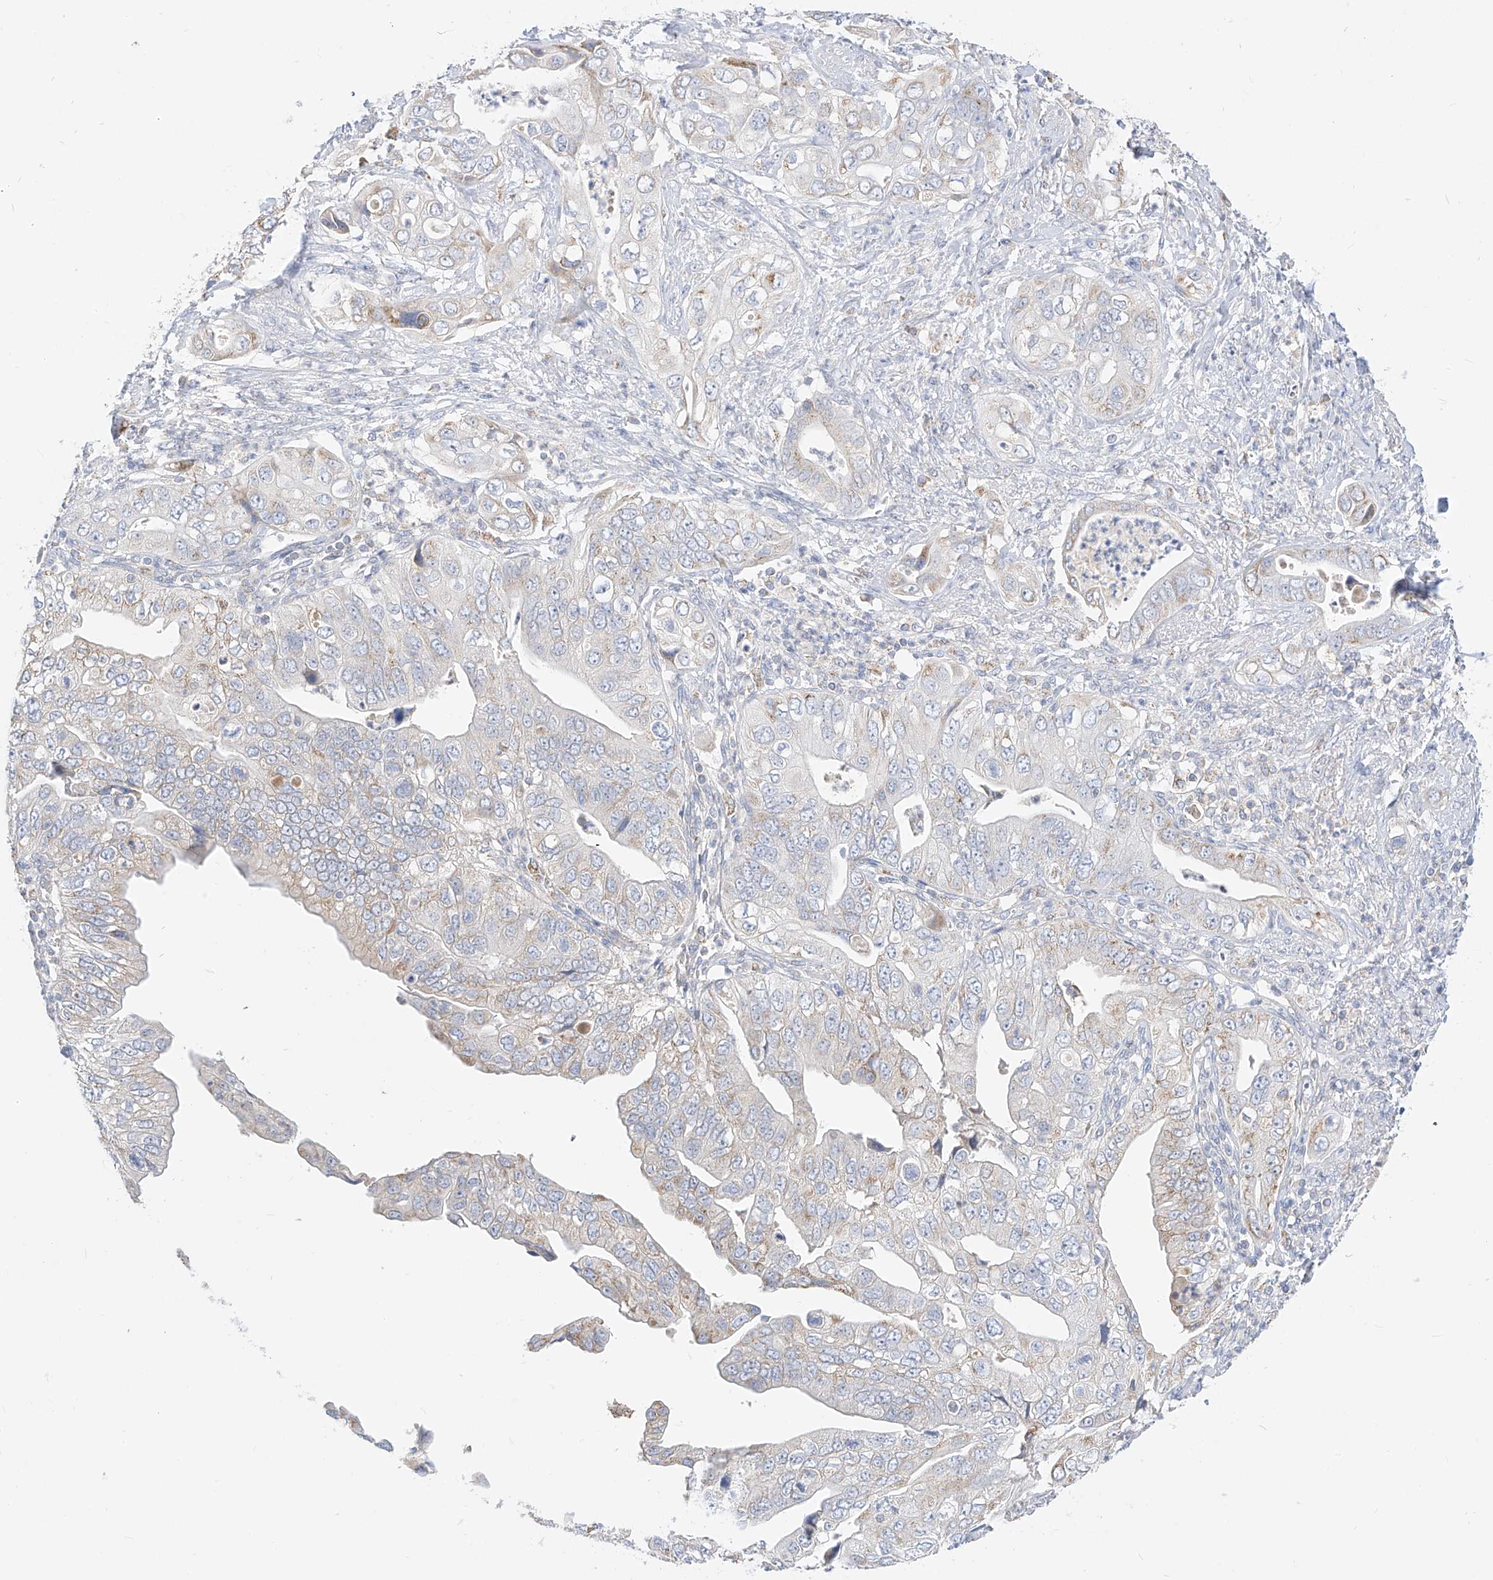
{"staining": {"intensity": "weak", "quantity": "<25%", "location": "cytoplasmic/membranous"}, "tissue": "pancreatic cancer", "cell_type": "Tumor cells", "image_type": "cancer", "snomed": [{"axis": "morphology", "description": "Adenocarcinoma, NOS"}, {"axis": "topography", "description": "Pancreas"}], "caption": "Immunohistochemistry photomicrograph of neoplastic tissue: adenocarcinoma (pancreatic) stained with DAB reveals no significant protein staining in tumor cells.", "gene": "RASA2", "patient": {"sex": "female", "age": 78}}